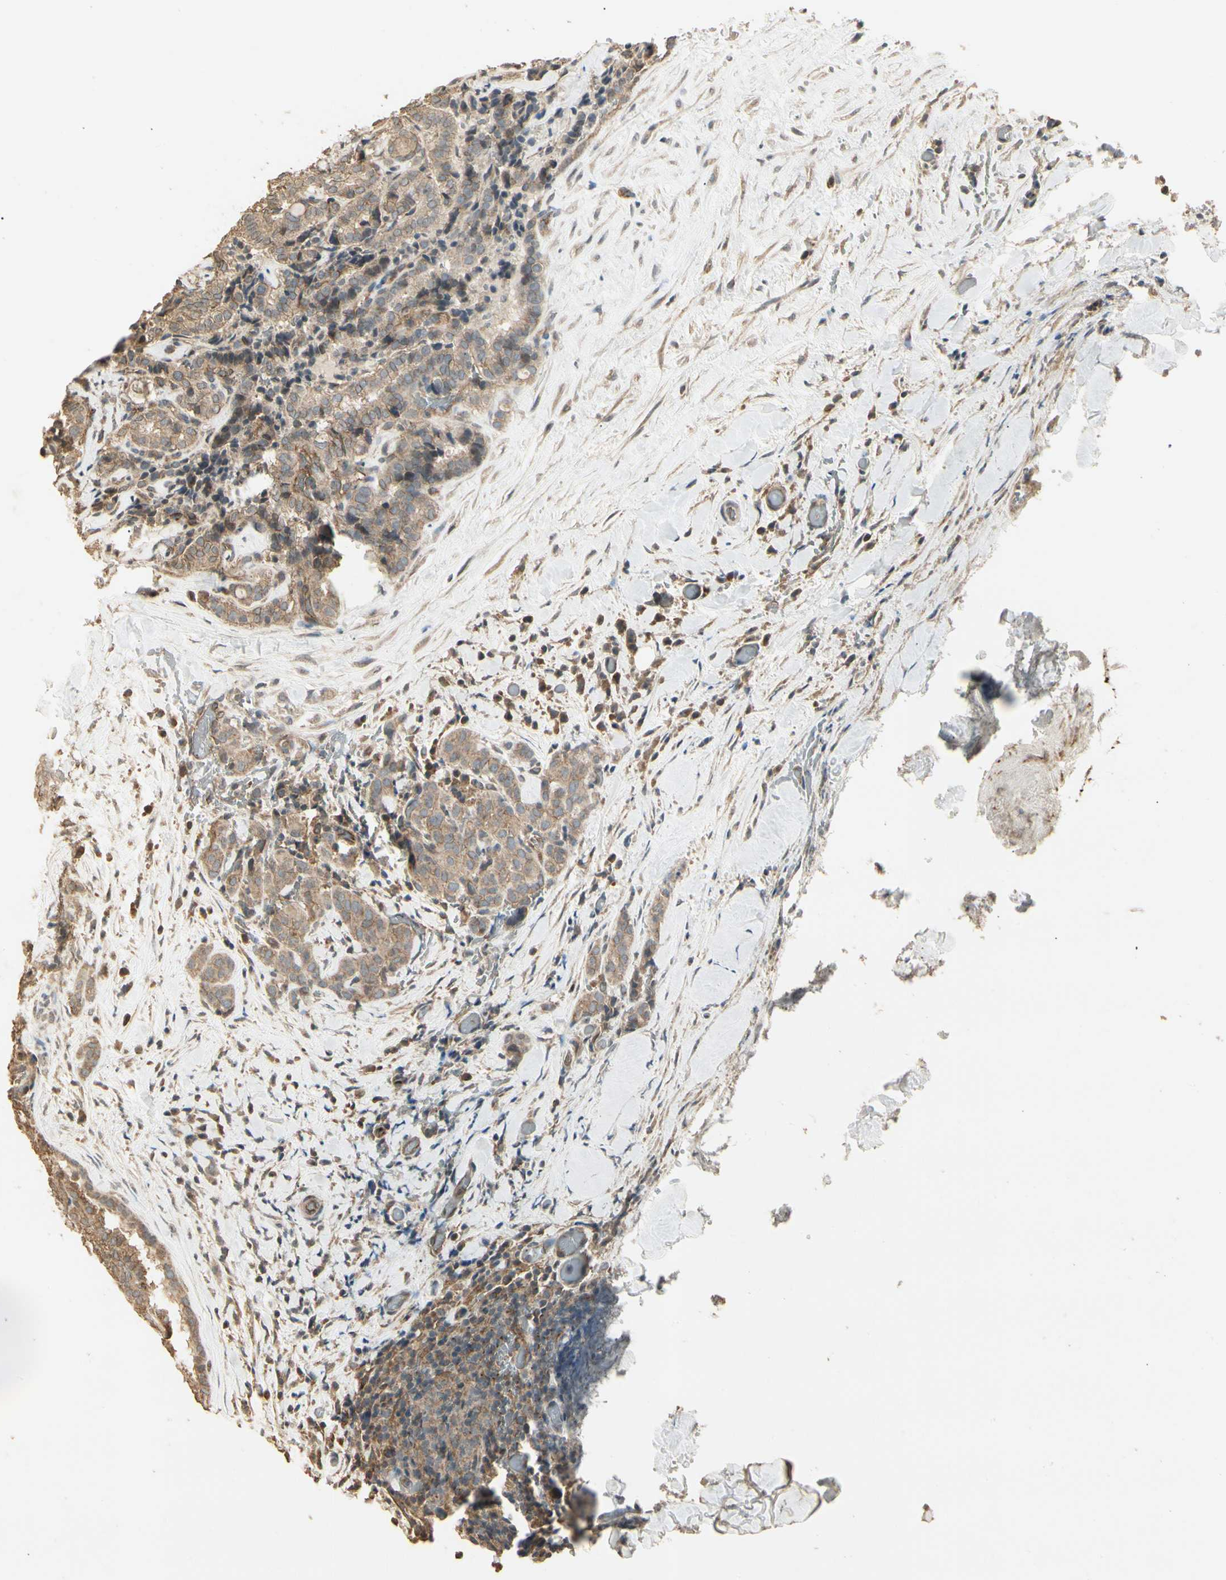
{"staining": {"intensity": "weak", "quantity": ">75%", "location": "cytoplasmic/membranous"}, "tissue": "thyroid cancer", "cell_type": "Tumor cells", "image_type": "cancer", "snomed": [{"axis": "morphology", "description": "Normal tissue, NOS"}, {"axis": "morphology", "description": "Papillary adenocarcinoma, NOS"}, {"axis": "topography", "description": "Thyroid gland"}], "caption": "Papillary adenocarcinoma (thyroid) tissue demonstrates weak cytoplasmic/membranous positivity in about >75% of tumor cells", "gene": "RNF180", "patient": {"sex": "female", "age": 30}}